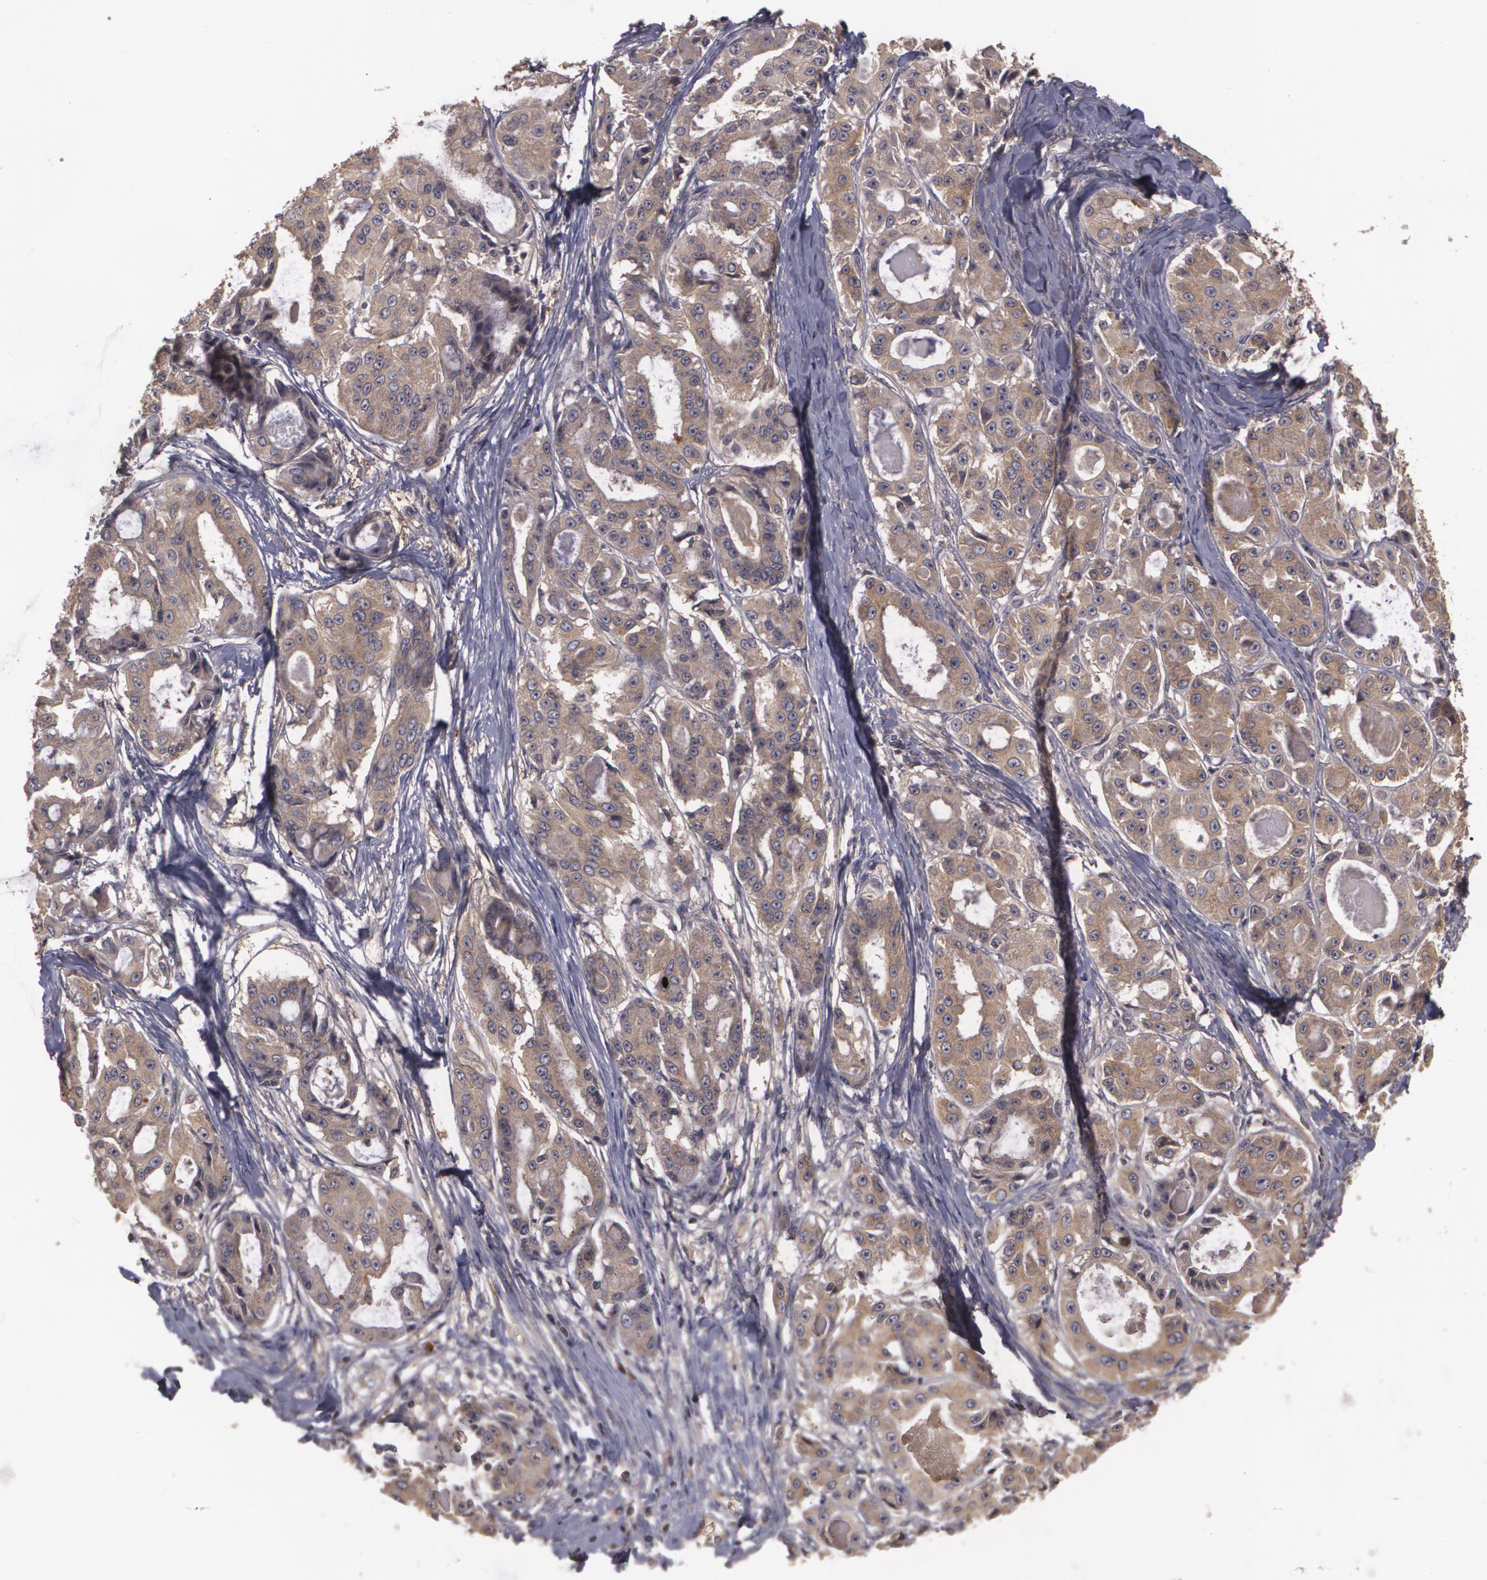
{"staining": {"intensity": "weak", "quantity": ">75%", "location": "cytoplasmic/membranous"}, "tissue": "ovarian cancer", "cell_type": "Tumor cells", "image_type": "cancer", "snomed": [{"axis": "morphology", "description": "Carcinoma, endometroid"}, {"axis": "topography", "description": "Ovary"}], "caption": "Protein staining of ovarian cancer tissue displays weak cytoplasmic/membranous expression in approximately >75% of tumor cells.", "gene": "HRAS", "patient": {"sex": "female", "age": 61}}